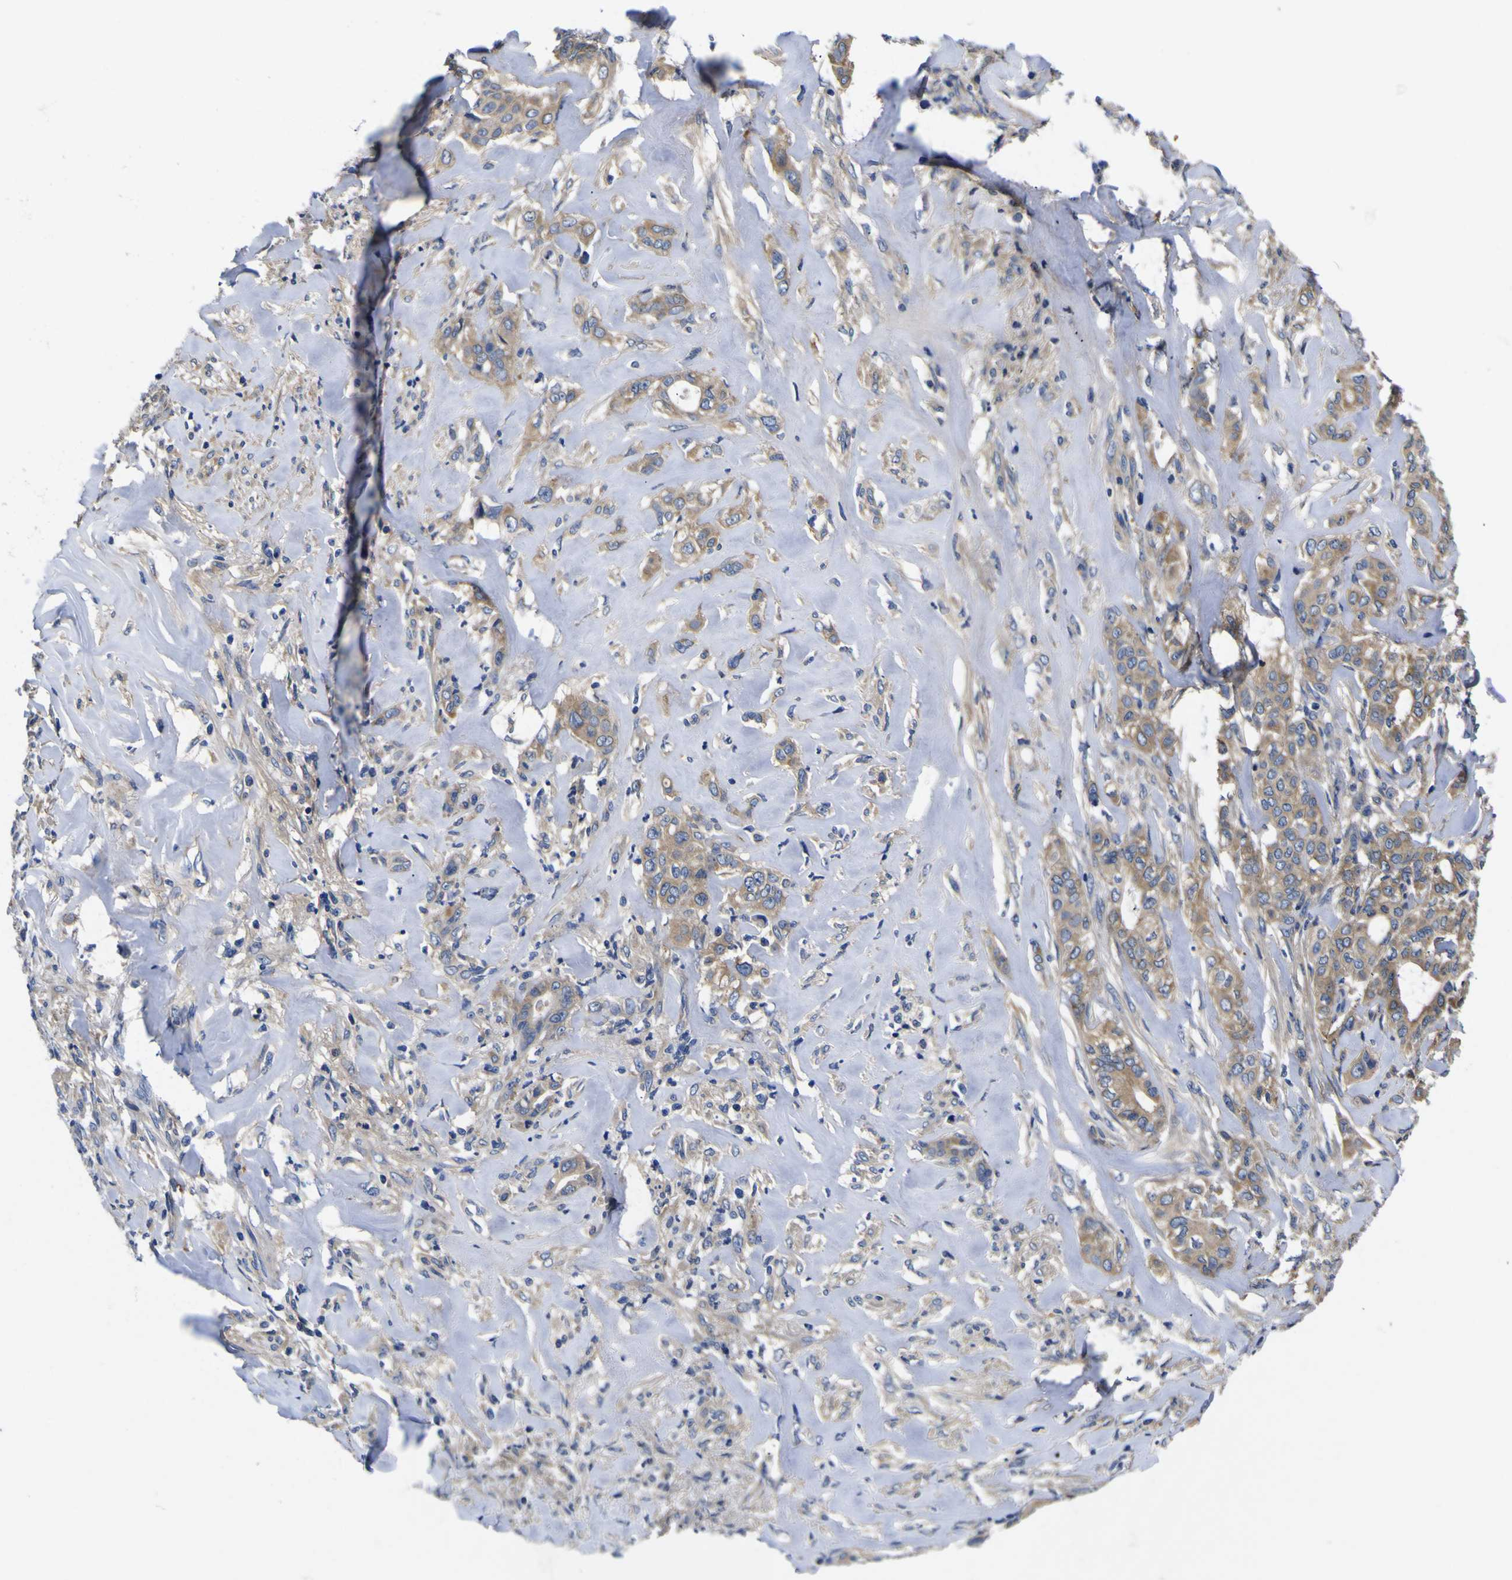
{"staining": {"intensity": "moderate", "quantity": ">75%", "location": "cytoplasmic/membranous"}, "tissue": "liver cancer", "cell_type": "Tumor cells", "image_type": "cancer", "snomed": [{"axis": "morphology", "description": "Cholangiocarcinoma"}, {"axis": "topography", "description": "Liver"}], "caption": "This is a photomicrograph of immunohistochemistry staining of cholangiocarcinoma (liver), which shows moderate staining in the cytoplasmic/membranous of tumor cells.", "gene": "VASN", "patient": {"sex": "female", "age": 67}}